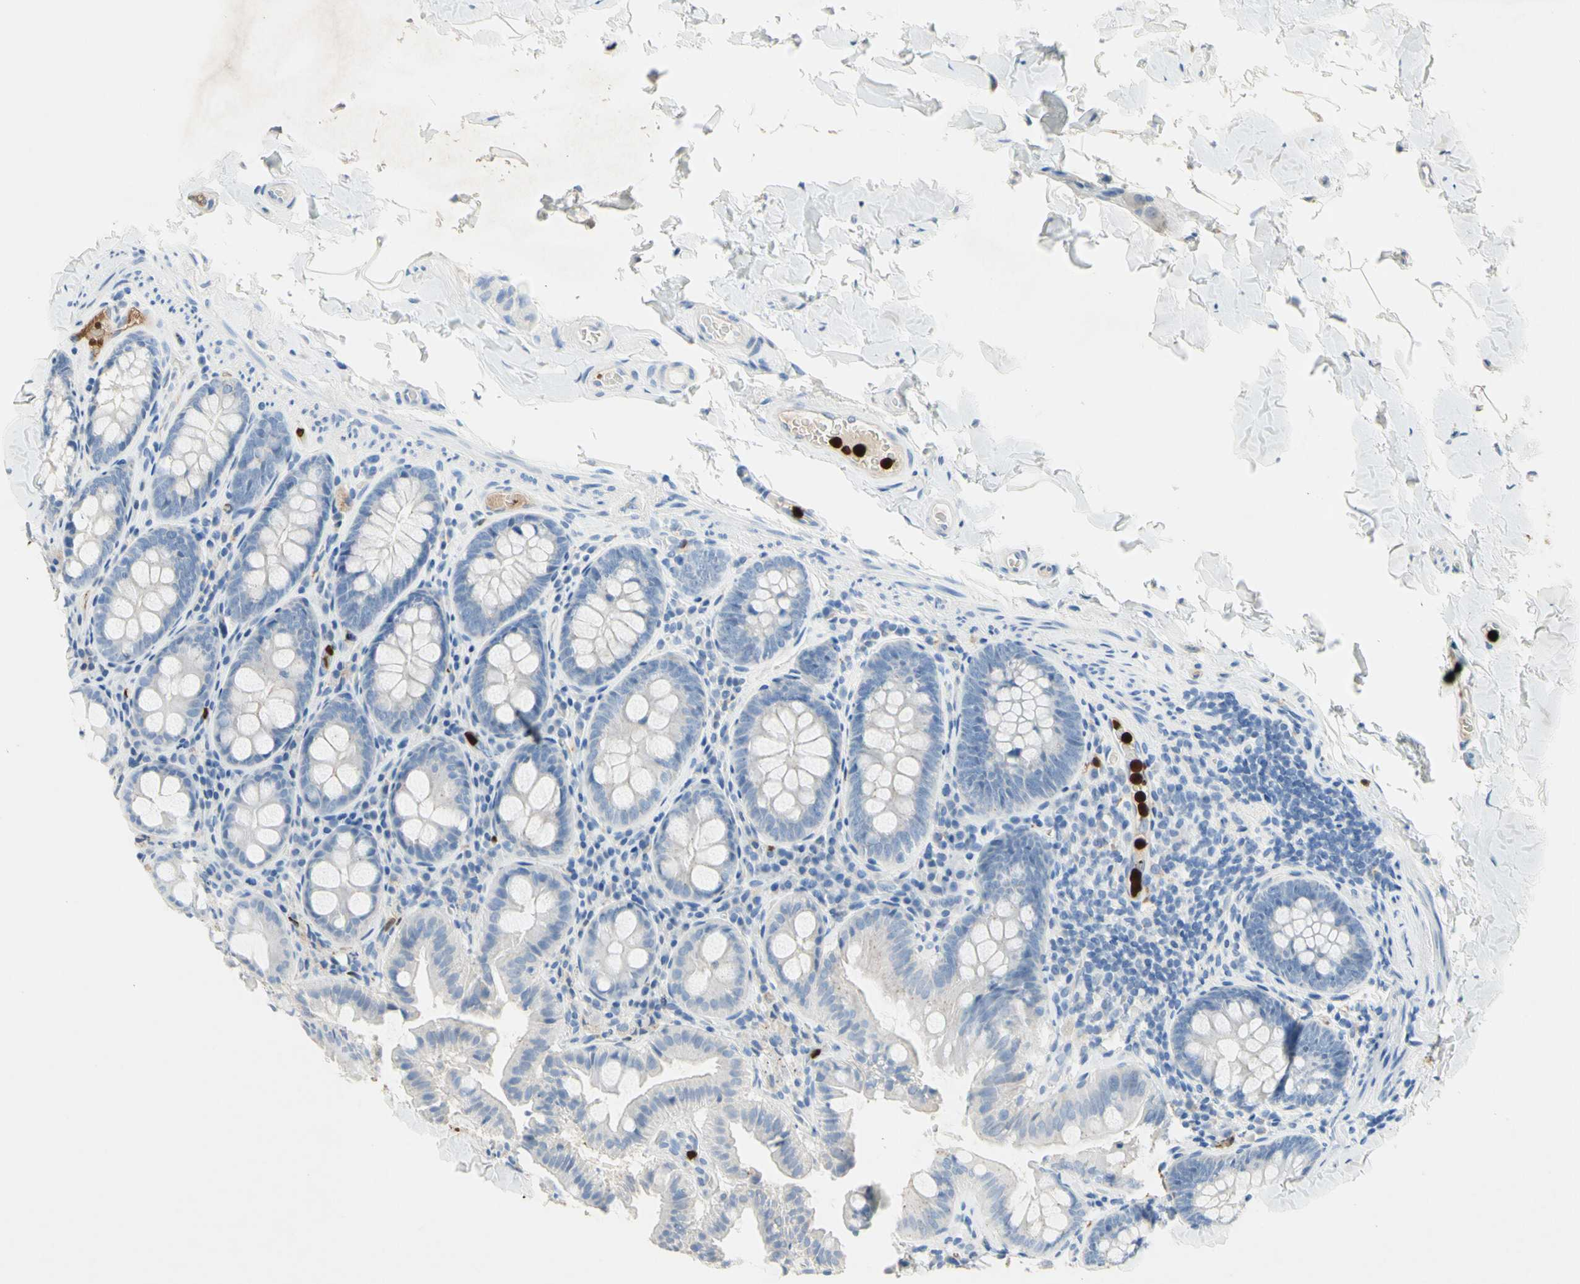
{"staining": {"intensity": "negative", "quantity": "none", "location": "none"}, "tissue": "colon", "cell_type": "Endothelial cells", "image_type": "normal", "snomed": [{"axis": "morphology", "description": "Normal tissue, NOS"}, {"axis": "topography", "description": "Colon"}], "caption": "Protein analysis of unremarkable colon reveals no significant positivity in endothelial cells. The staining is performed using DAB brown chromogen with nuclei counter-stained in using hematoxylin.", "gene": "NFKBIZ", "patient": {"sex": "female", "age": 61}}